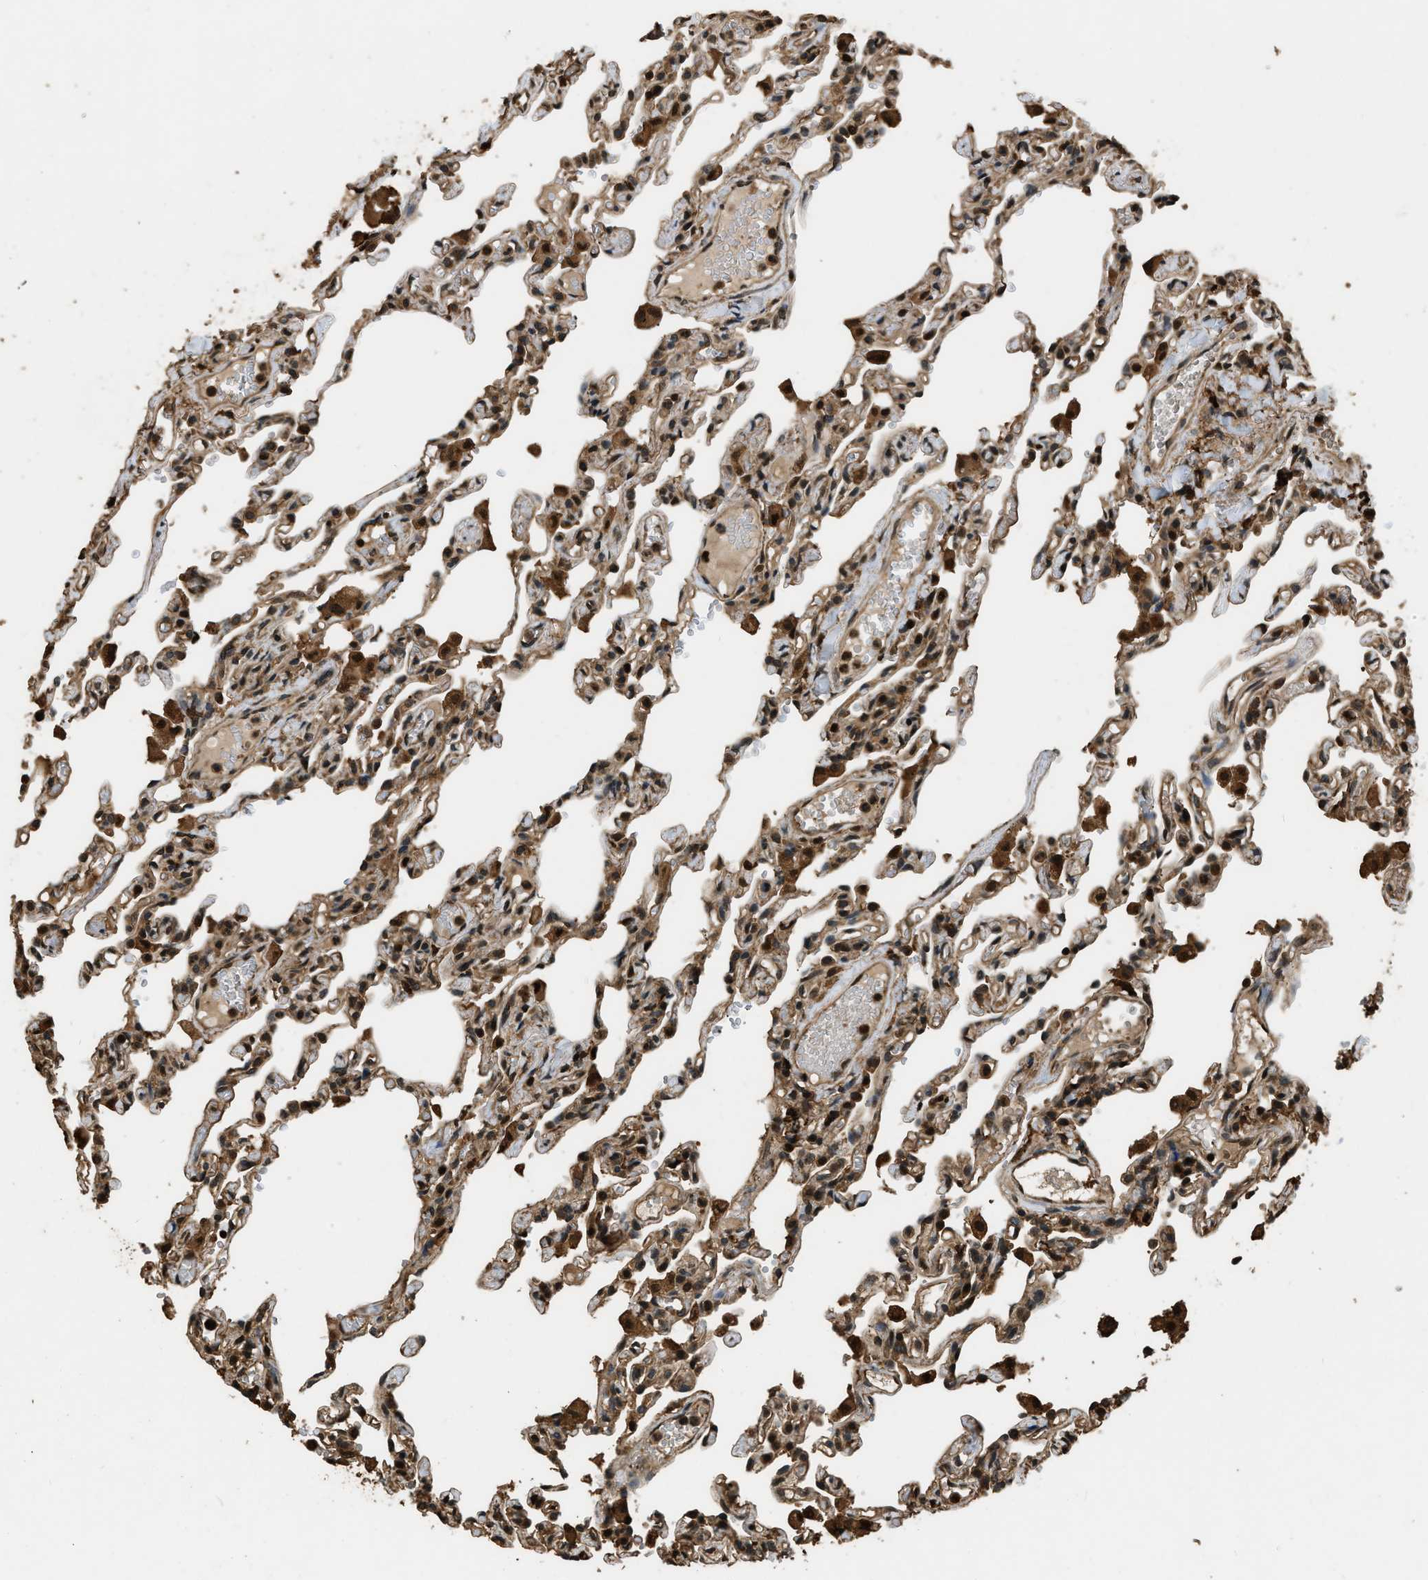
{"staining": {"intensity": "strong", "quantity": "25%-75%", "location": "cytoplasmic/membranous,nuclear"}, "tissue": "lung", "cell_type": "Alveolar cells", "image_type": "normal", "snomed": [{"axis": "morphology", "description": "Normal tissue, NOS"}, {"axis": "topography", "description": "Lung"}], "caption": "Lung stained with a protein marker displays strong staining in alveolar cells.", "gene": "RAP2A", "patient": {"sex": "male", "age": 21}}